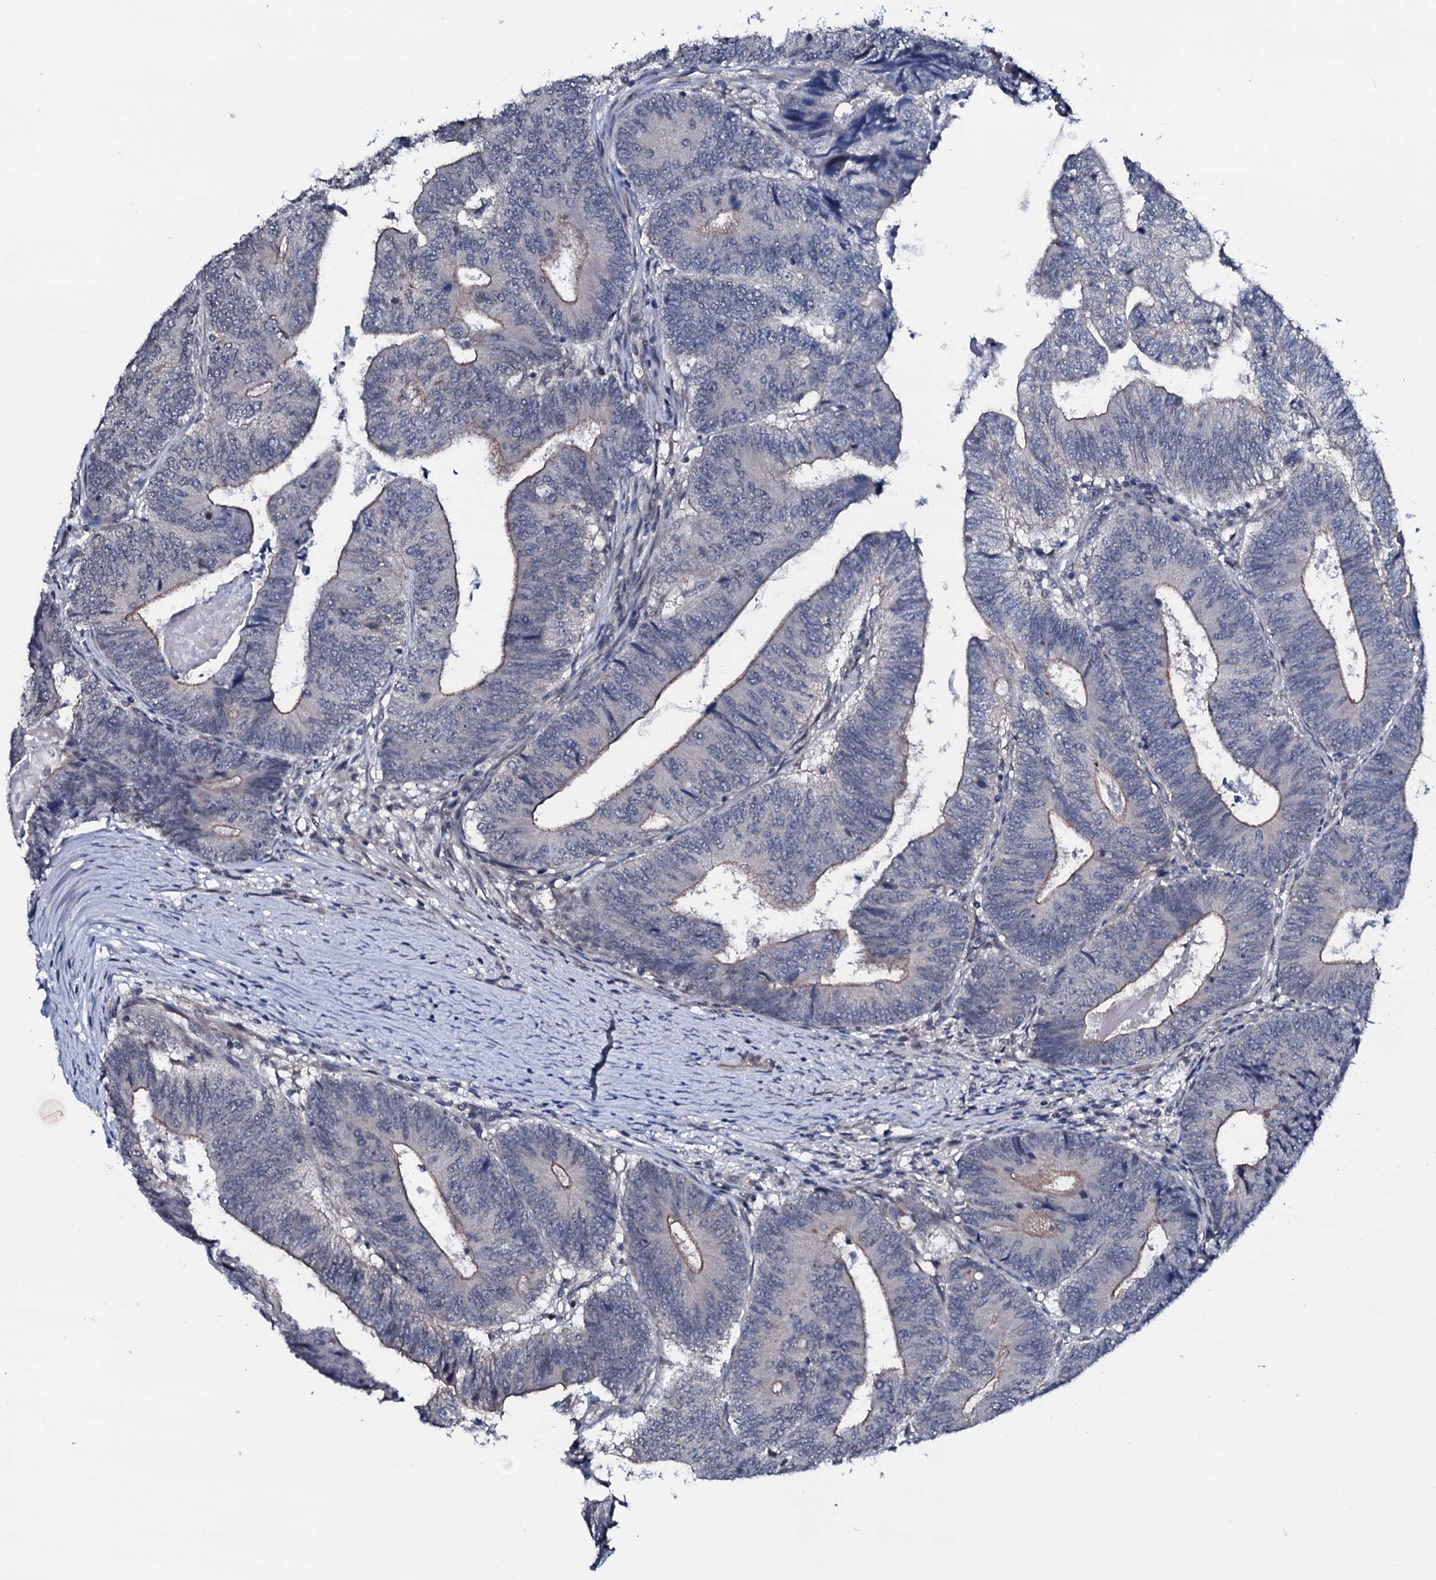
{"staining": {"intensity": "moderate", "quantity": "<25%", "location": "cytoplasmic/membranous"}, "tissue": "colorectal cancer", "cell_type": "Tumor cells", "image_type": "cancer", "snomed": [{"axis": "morphology", "description": "Adenocarcinoma, NOS"}, {"axis": "topography", "description": "Colon"}], "caption": "This histopathology image displays colorectal cancer (adenocarcinoma) stained with immunohistochemistry (IHC) to label a protein in brown. The cytoplasmic/membranous of tumor cells show moderate positivity for the protein. Nuclei are counter-stained blue.", "gene": "OGFOD2", "patient": {"sex": "female", "age": 67}}